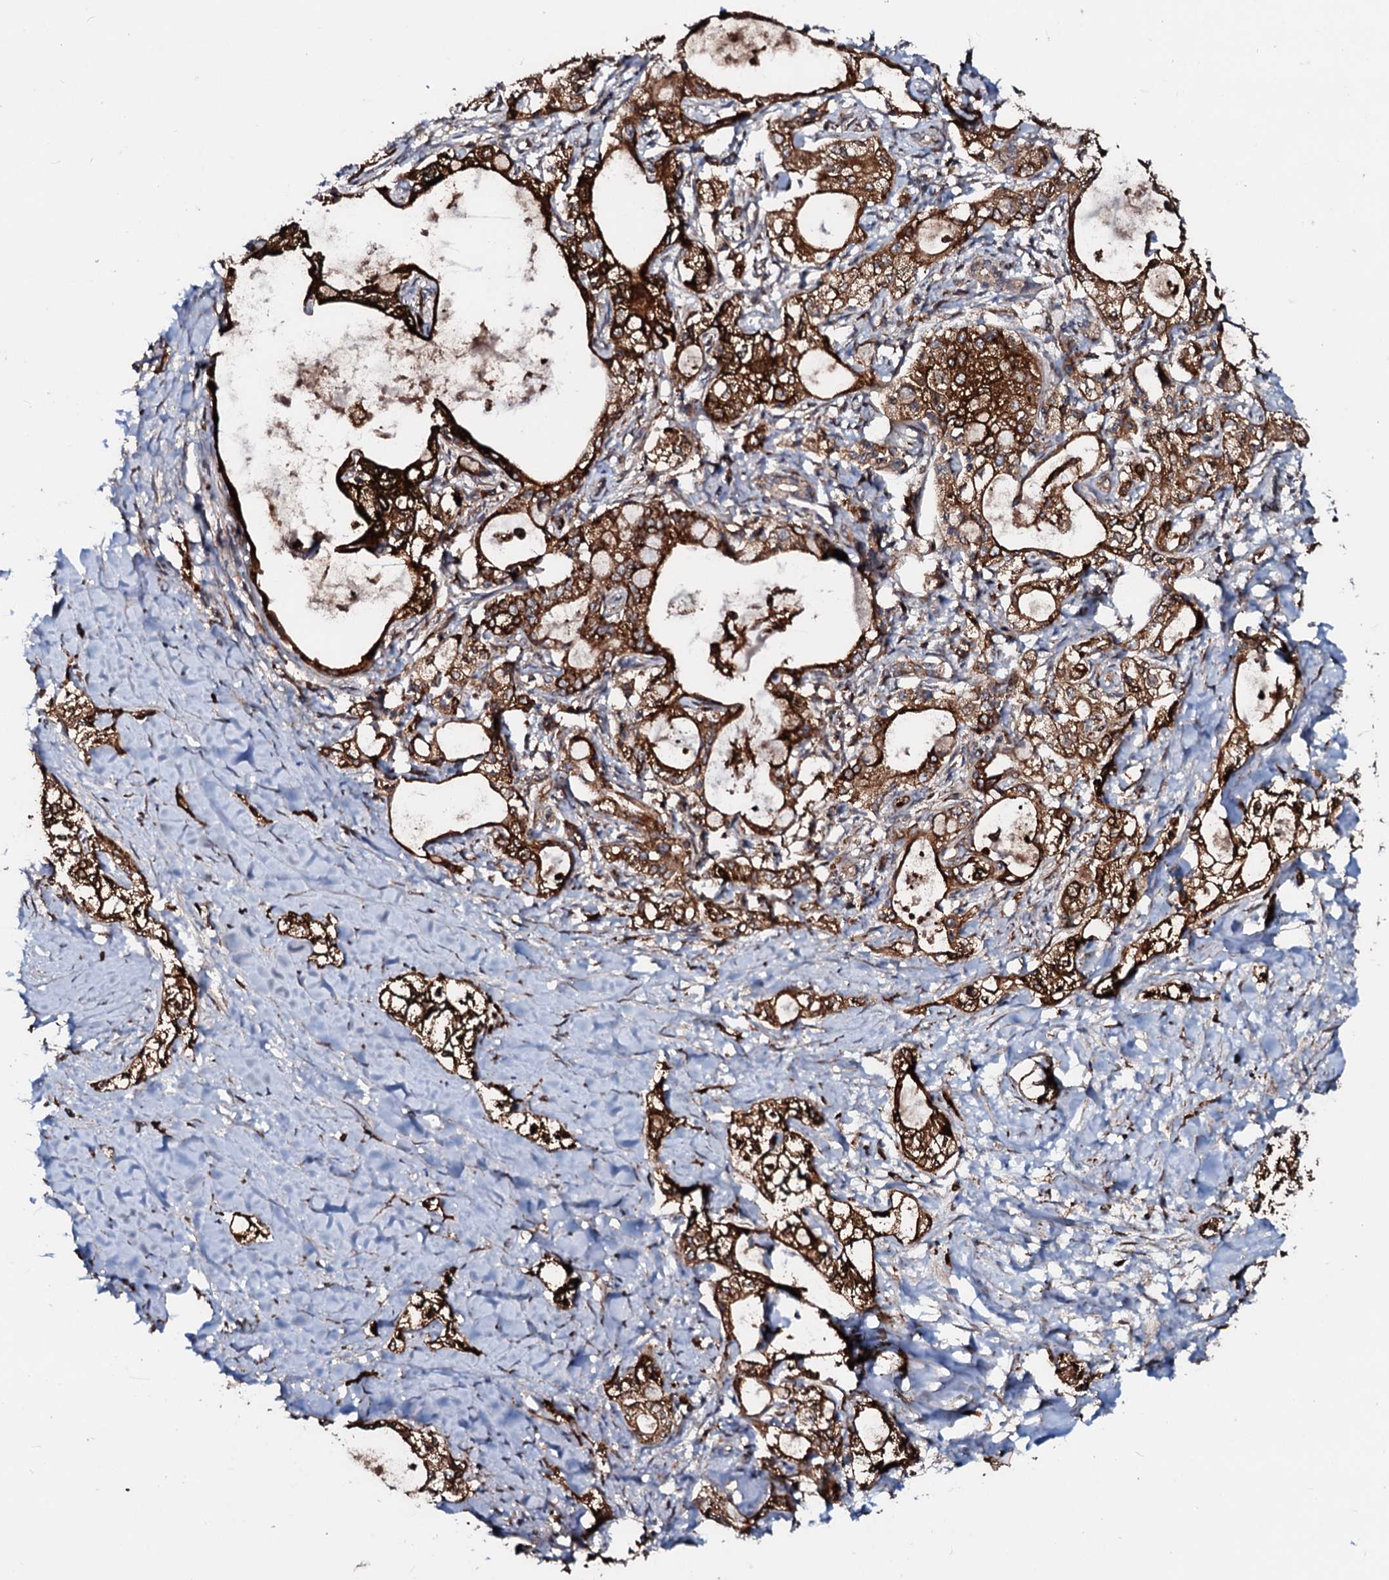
{"staining": {"intensity": "strong", "quantity": ">75%", "location": "cytoplasmic/membranous"}, "tissue": "pancreatic cancer", "cell_type": "Tumor cells", "image_type": "cancer", "snomed": [{"axis": "morphology", "description": "Adenocarcinoma, NOS"}, {"axis": "topography", "description": "Pancreas"}], "caption": "About >75% of tumor cells in adenocarcinoma (pancreatic) reveal strong cytoplasmic/membranous protein positivity as visualized by brown immunohistochemical staining.", "gene": "SDHAF2", "patient": {"sex": "male", "age": 70}}